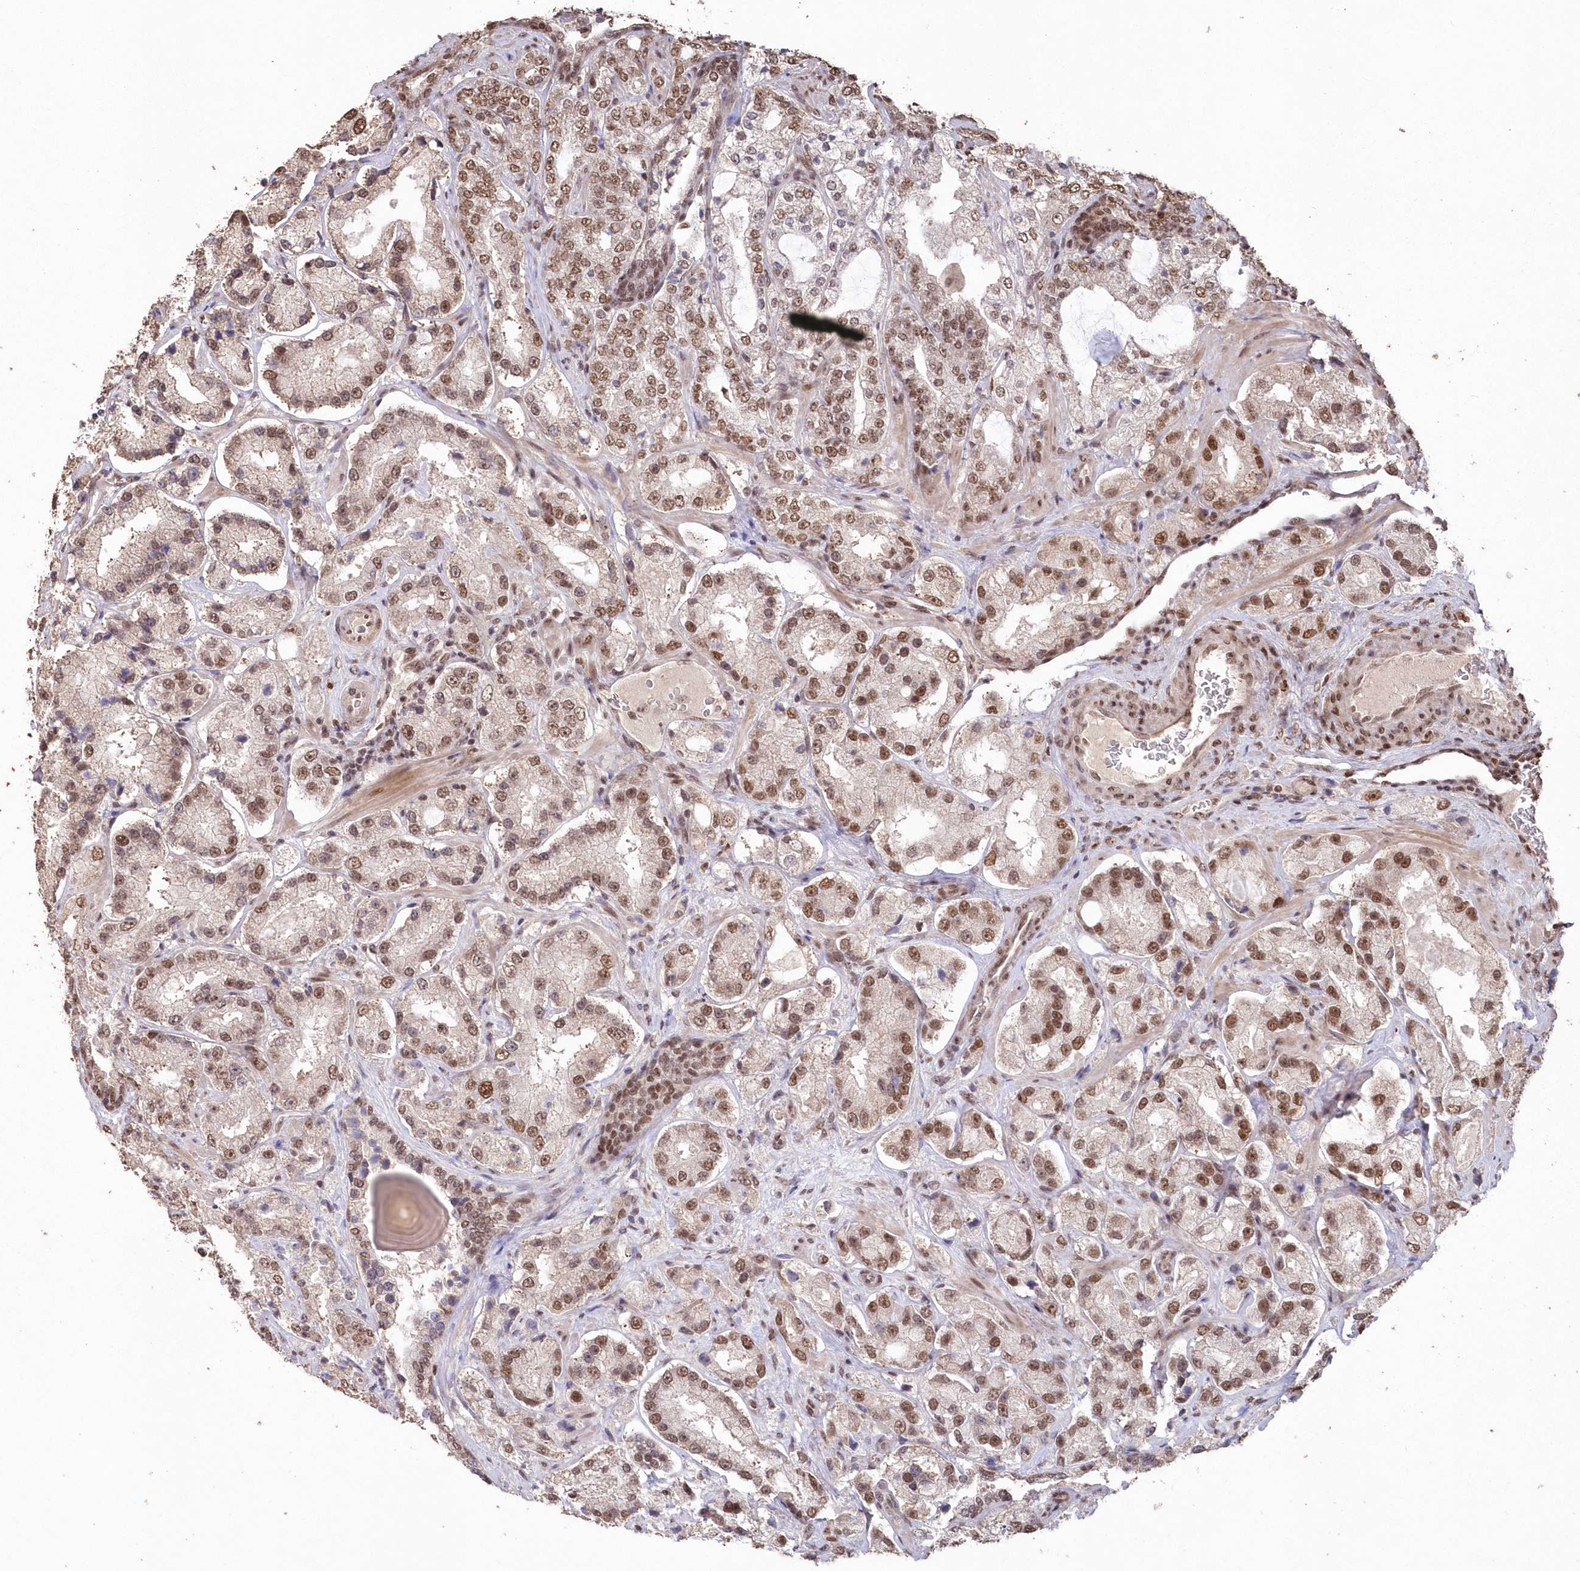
{"staining": {"intensity": "moderate", "quantity": ">75%", "location": "nuclear"}, "tissue": "prostate cancer", "cell_type": "Tumor cells", "image_type": "cancer", "snomed": [{"axis": "morphology", "description": "Adenocarcinoma, High grade"}, {"axis": "topography", "description": "Prostate"}], "caption": "DAB (3,3'-diaminobenzidine) immunohistochemical staining of prostate high-grade adenocarcinoma shows moderate nuclear protein staining in about >75% of tumor cells.", "gene": "PDS5A", "patient": {"sex": "male", "age": 64}}